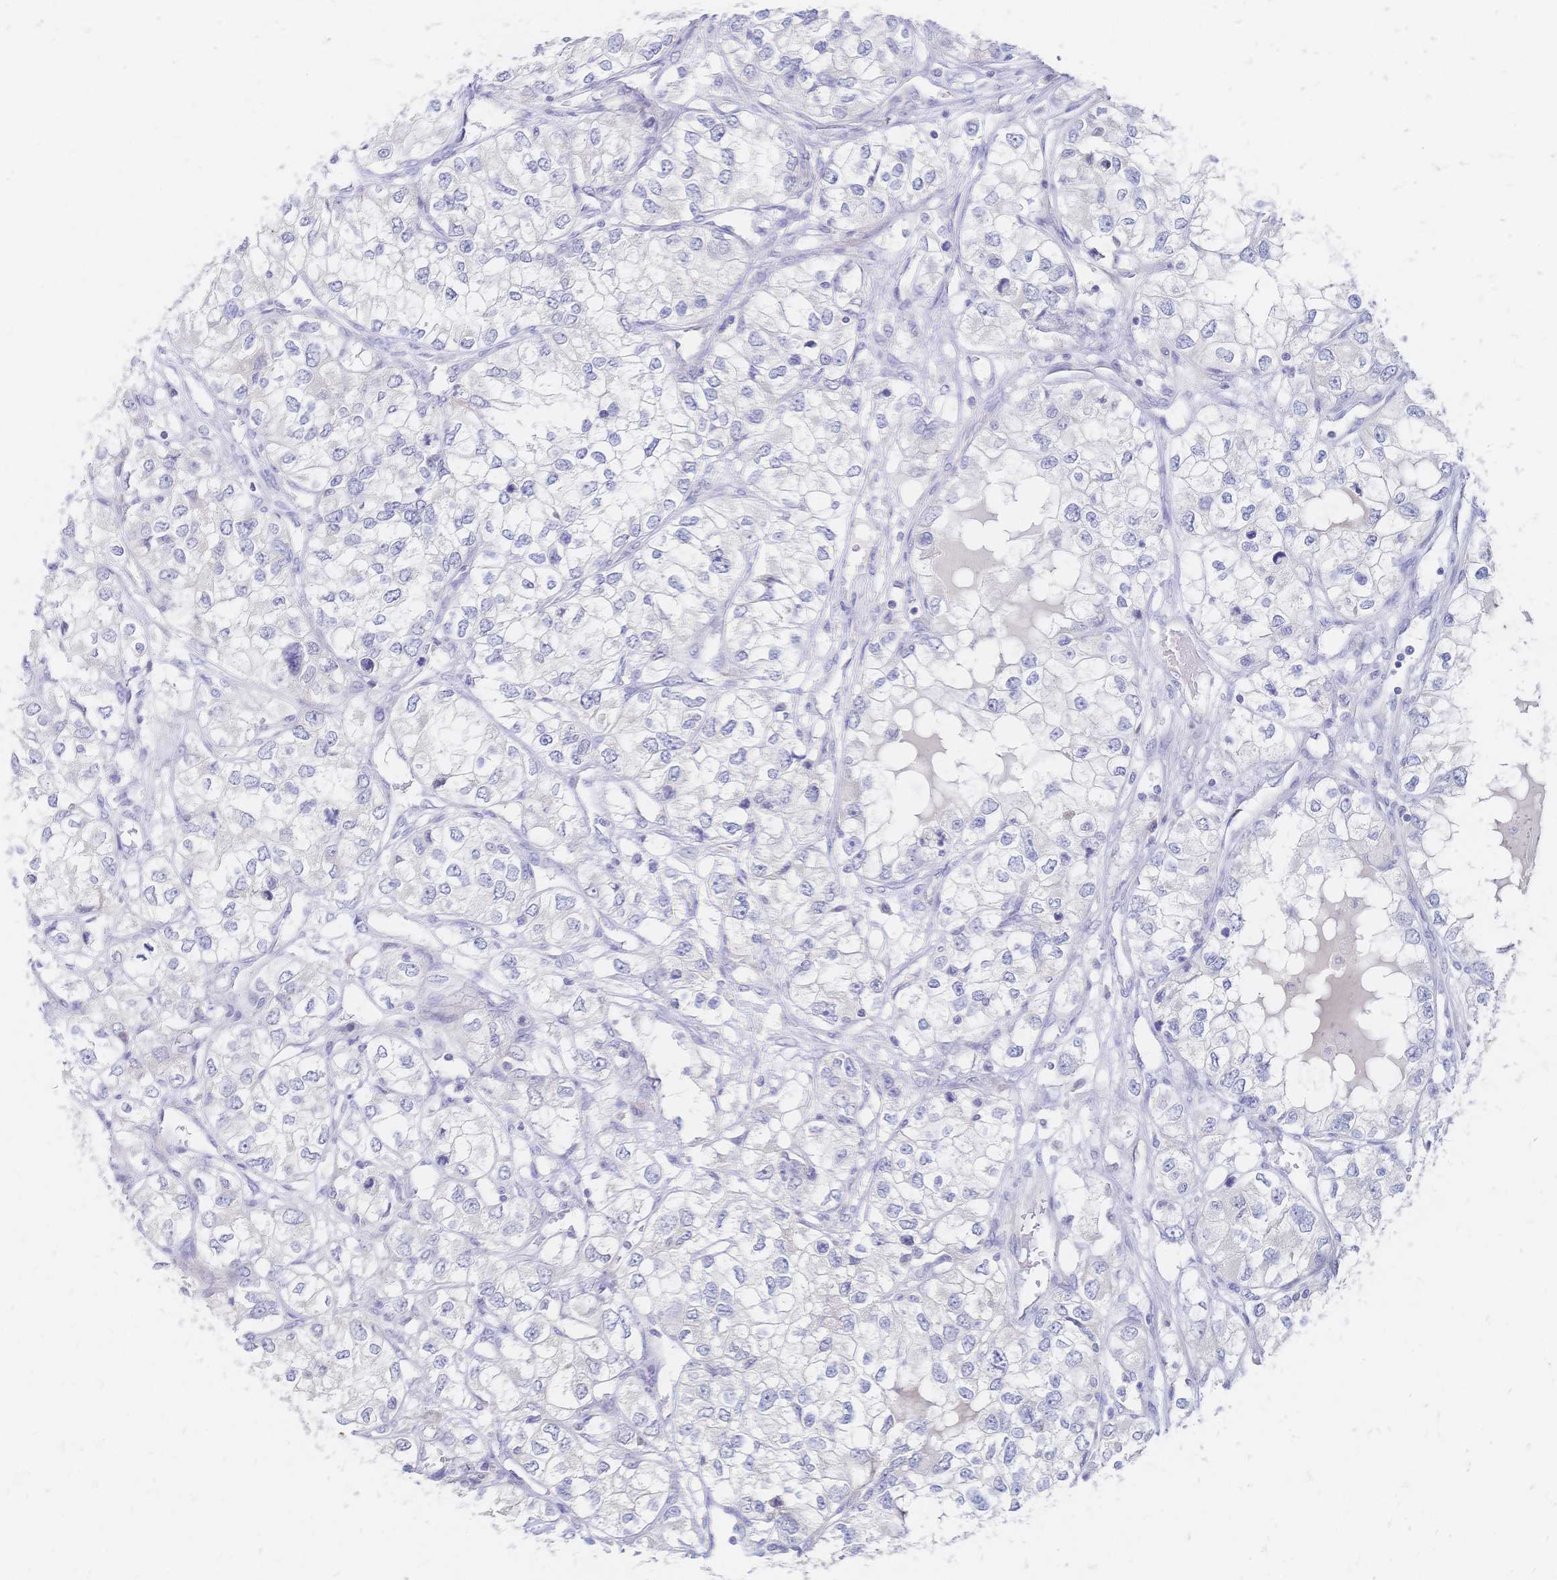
{"staining": {"intensity": "negative", "quantity": "none", "location": "none"}, "tissue": "renal cancer", "cell_type": "Tumor cells", "image_type": "cancer", "snomed": [{"axis": "morphology", "description": "Adenocarcinoma, NOS"}, {"axis": "topography", "description": "Kidney"}], "caption": "Immunohistochemical staining of renal adenocarcinoma reveals no significant positivity in tumor cells. (DAB (3,3'-diaminobenzidine) immunohistochemistry (IHC) visualized using brightfield microscopy, high magnification).", "gene": "VWC2L", "patient": {"sex": "female", "age": 59}}